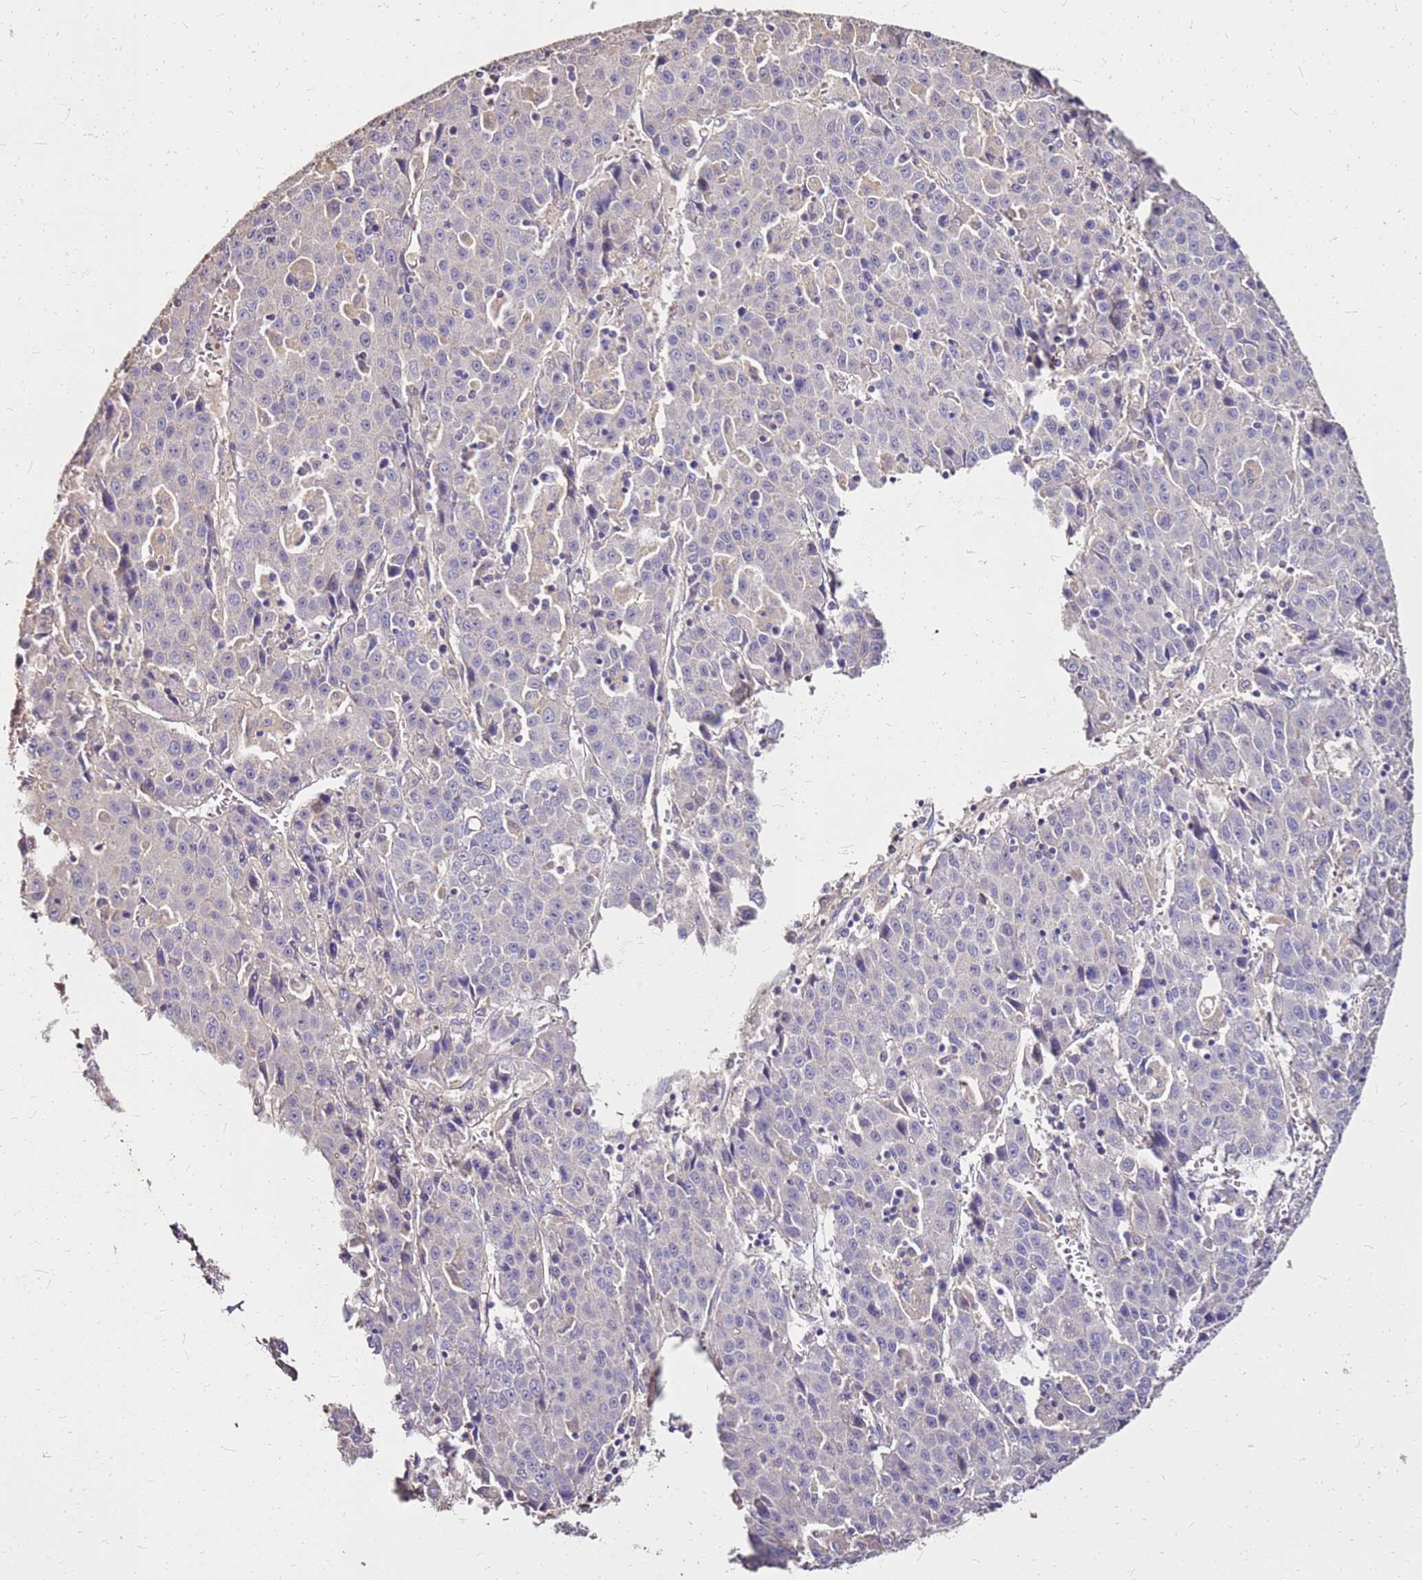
{"staining": {"intensity": "negative", "quantity": "none", "location": "none"}, "tissue": "liver cancer", "cell_type": "Tumor cells", "image_type": "cancer", "snomed": [{"axis": "morphology", "description": "Carcinoma, Hepatocellular, NOS"}, {"axis": "topography", "description": "Liver"}], "caption": "DAB (3,3'-diaminobenzidine) immunohistochemical staining of human hepatocellular carcinoma (liver) demonstrates no significant staining in tumor cells. (Immunohistochemistry (ihc), brightfield microscopy, high magnification).", "gene": "EXD3", "patient": {"sex": "female", "age": 53}}